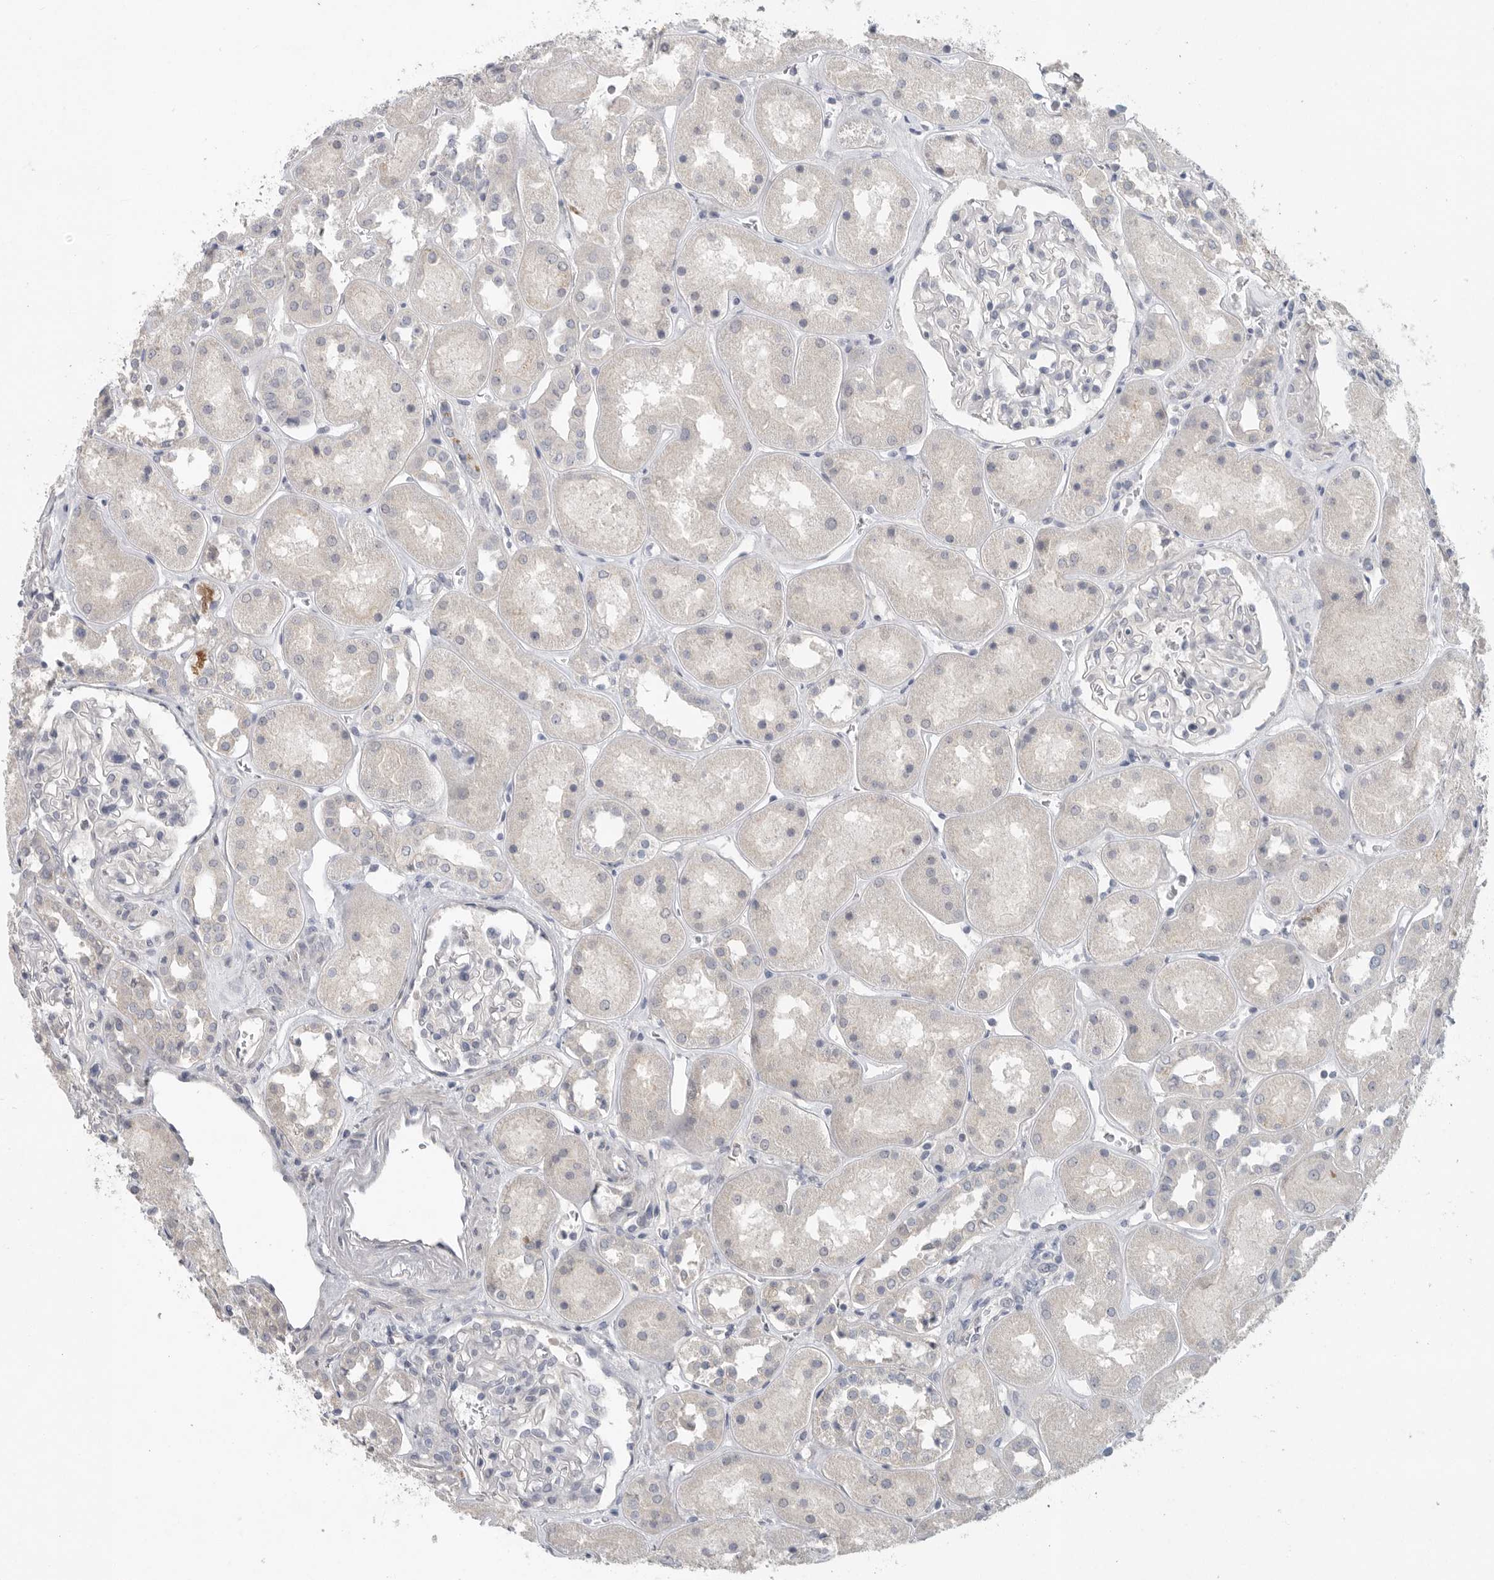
{"staining": {"intensity": "negative", "quantity": "none", "location": "none"}, "tissue": "kidney", "cell_type": "Cells in glomeruli", "image_type": "normal", "snomed": [{"axis": "morphology", "description": "Normal tissue, NOS"}, {"axis": "topography", "description": "Kidney"}], "caption": "The image demonstrates no staining of cells in glomeruli in unremarkable kidney.", "gene": "REG4", "patient": {"sex": "male", "age": 70}}